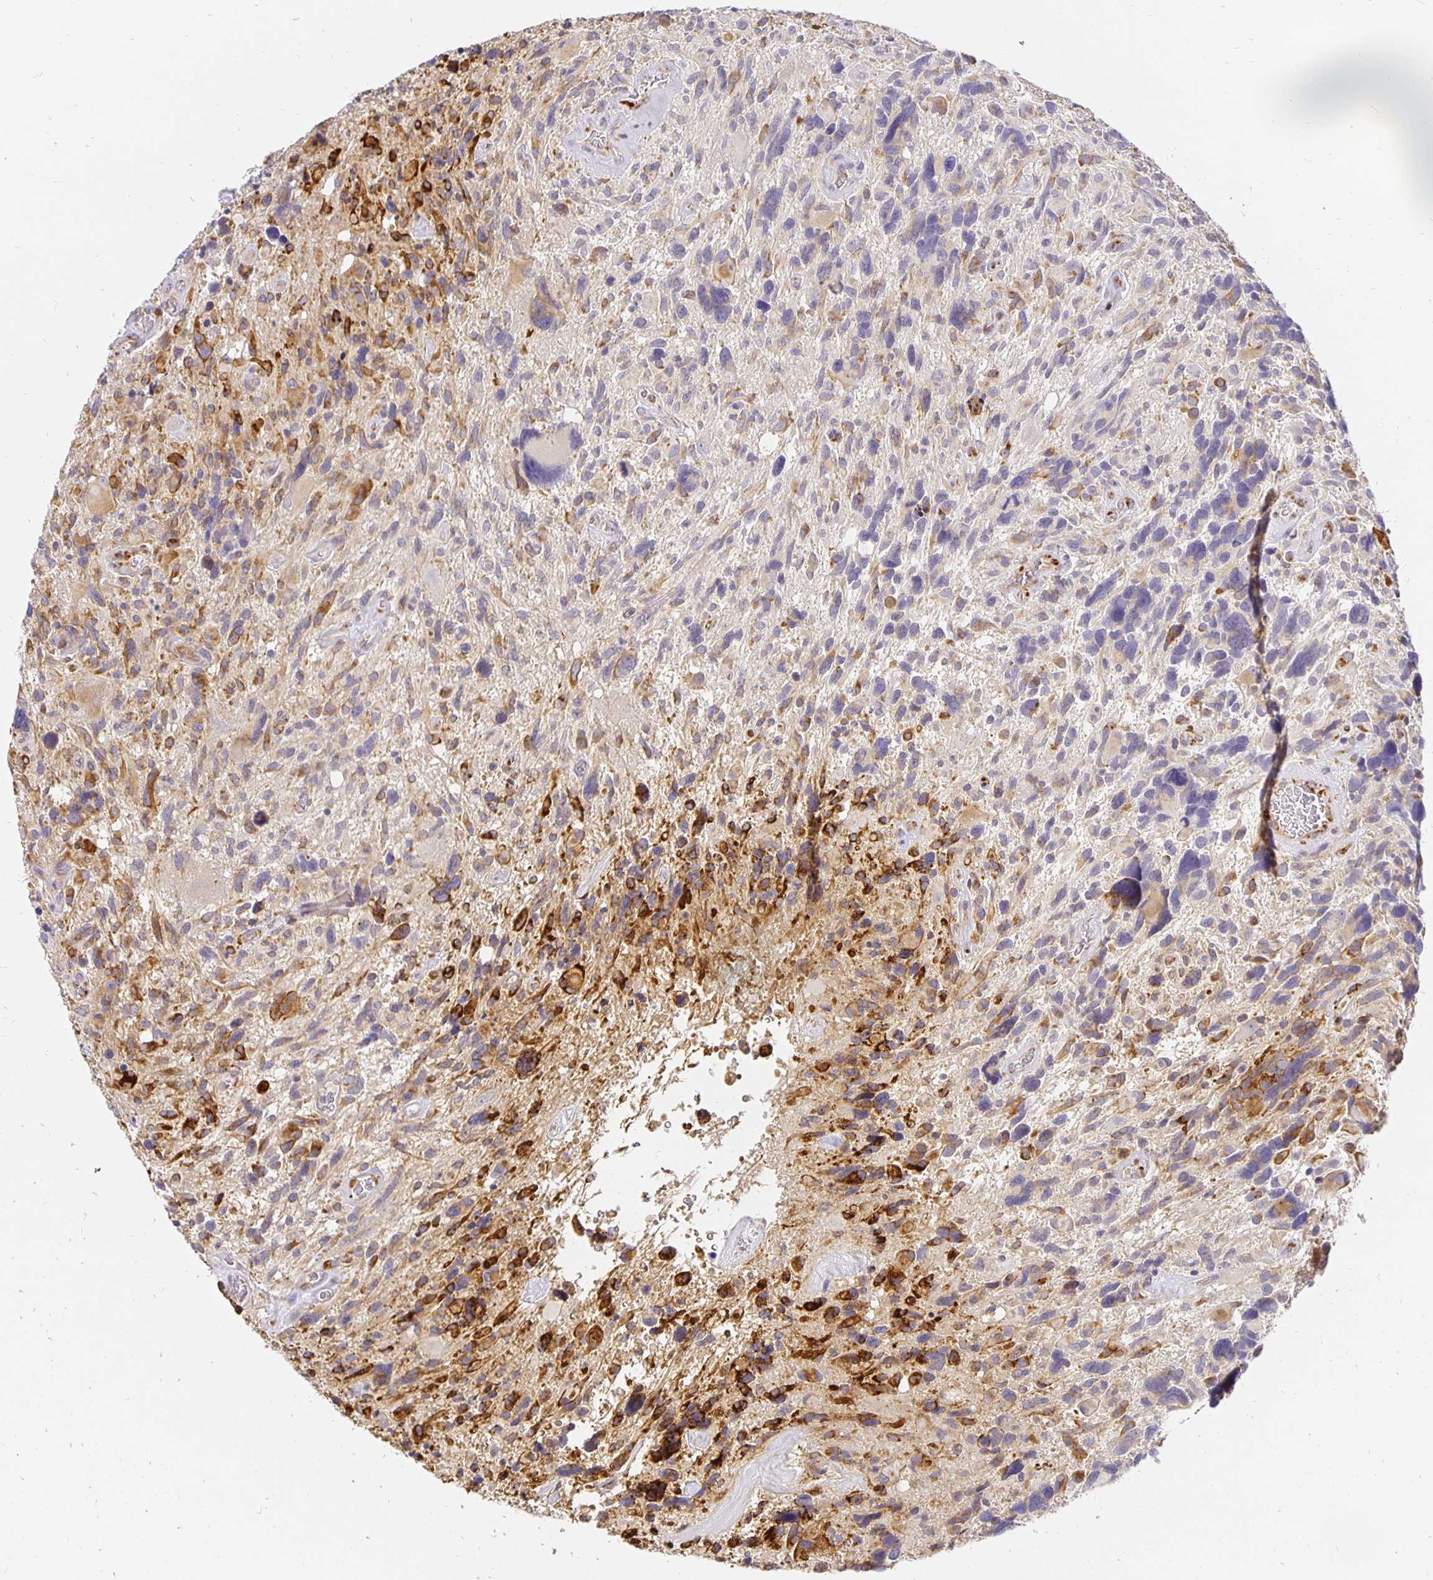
{"staining": {"intensity": "moderate", "quantity": "<25%", "location": "cytoplasmic/membranous"}, "tissue": "glioma", "cell_type": "Tumor cells", "image_type": "cancer", "snomed": [{"axis": "morphology", "description": "Glioma, malignant, High grade"}, {"axis": "topography", "description": "Brain"}], "caption": "Tumor cells reveal low levels of moderate cytoplasmic/membranous staining in about <25% of cells in human glioma. (Brightfield microscopy of DAB IHC at high magnification).", "gene": "PLOD1", "patient": {"sex": "male", "age": 49}}